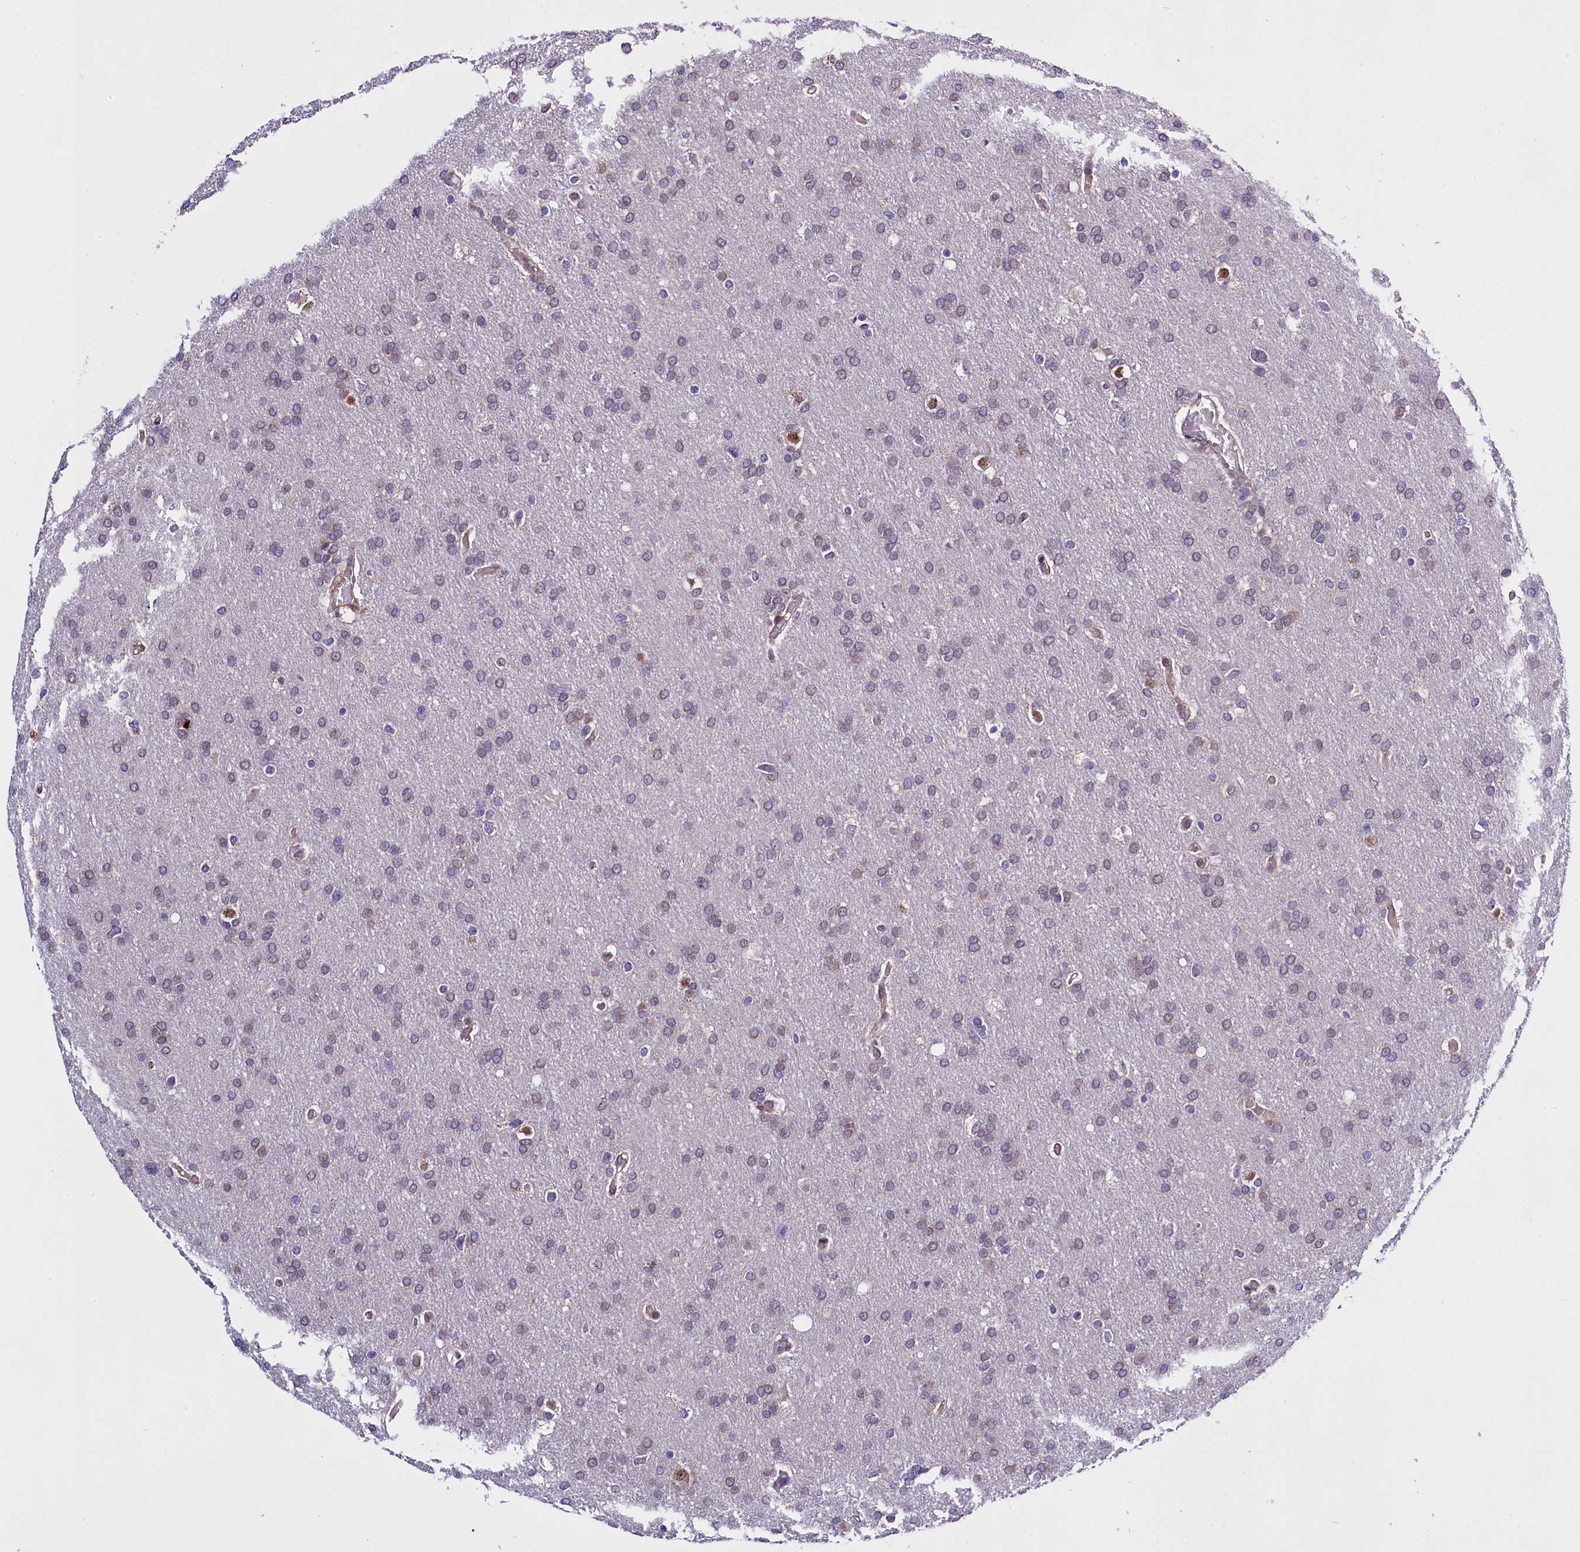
{"staining": {"intensity": "negative", "quantity": "none", "location": "none"}, "tissue": "glioma", "cell_type": "Tumor cells", "image_type": "cancer", "snomed": [{"axis": "morphology", "description": "Glioma, malignant, High grade"}, {"axis": "topography", "description": "Cerebral cortex"}], "caption": "High power microscopy histopathology image of an immunohistochemistry micrograph of glioma, revealing no significant staining in tumor cells.", "gene": "UACA", "patient": {"sex": "female", "age": 36}}